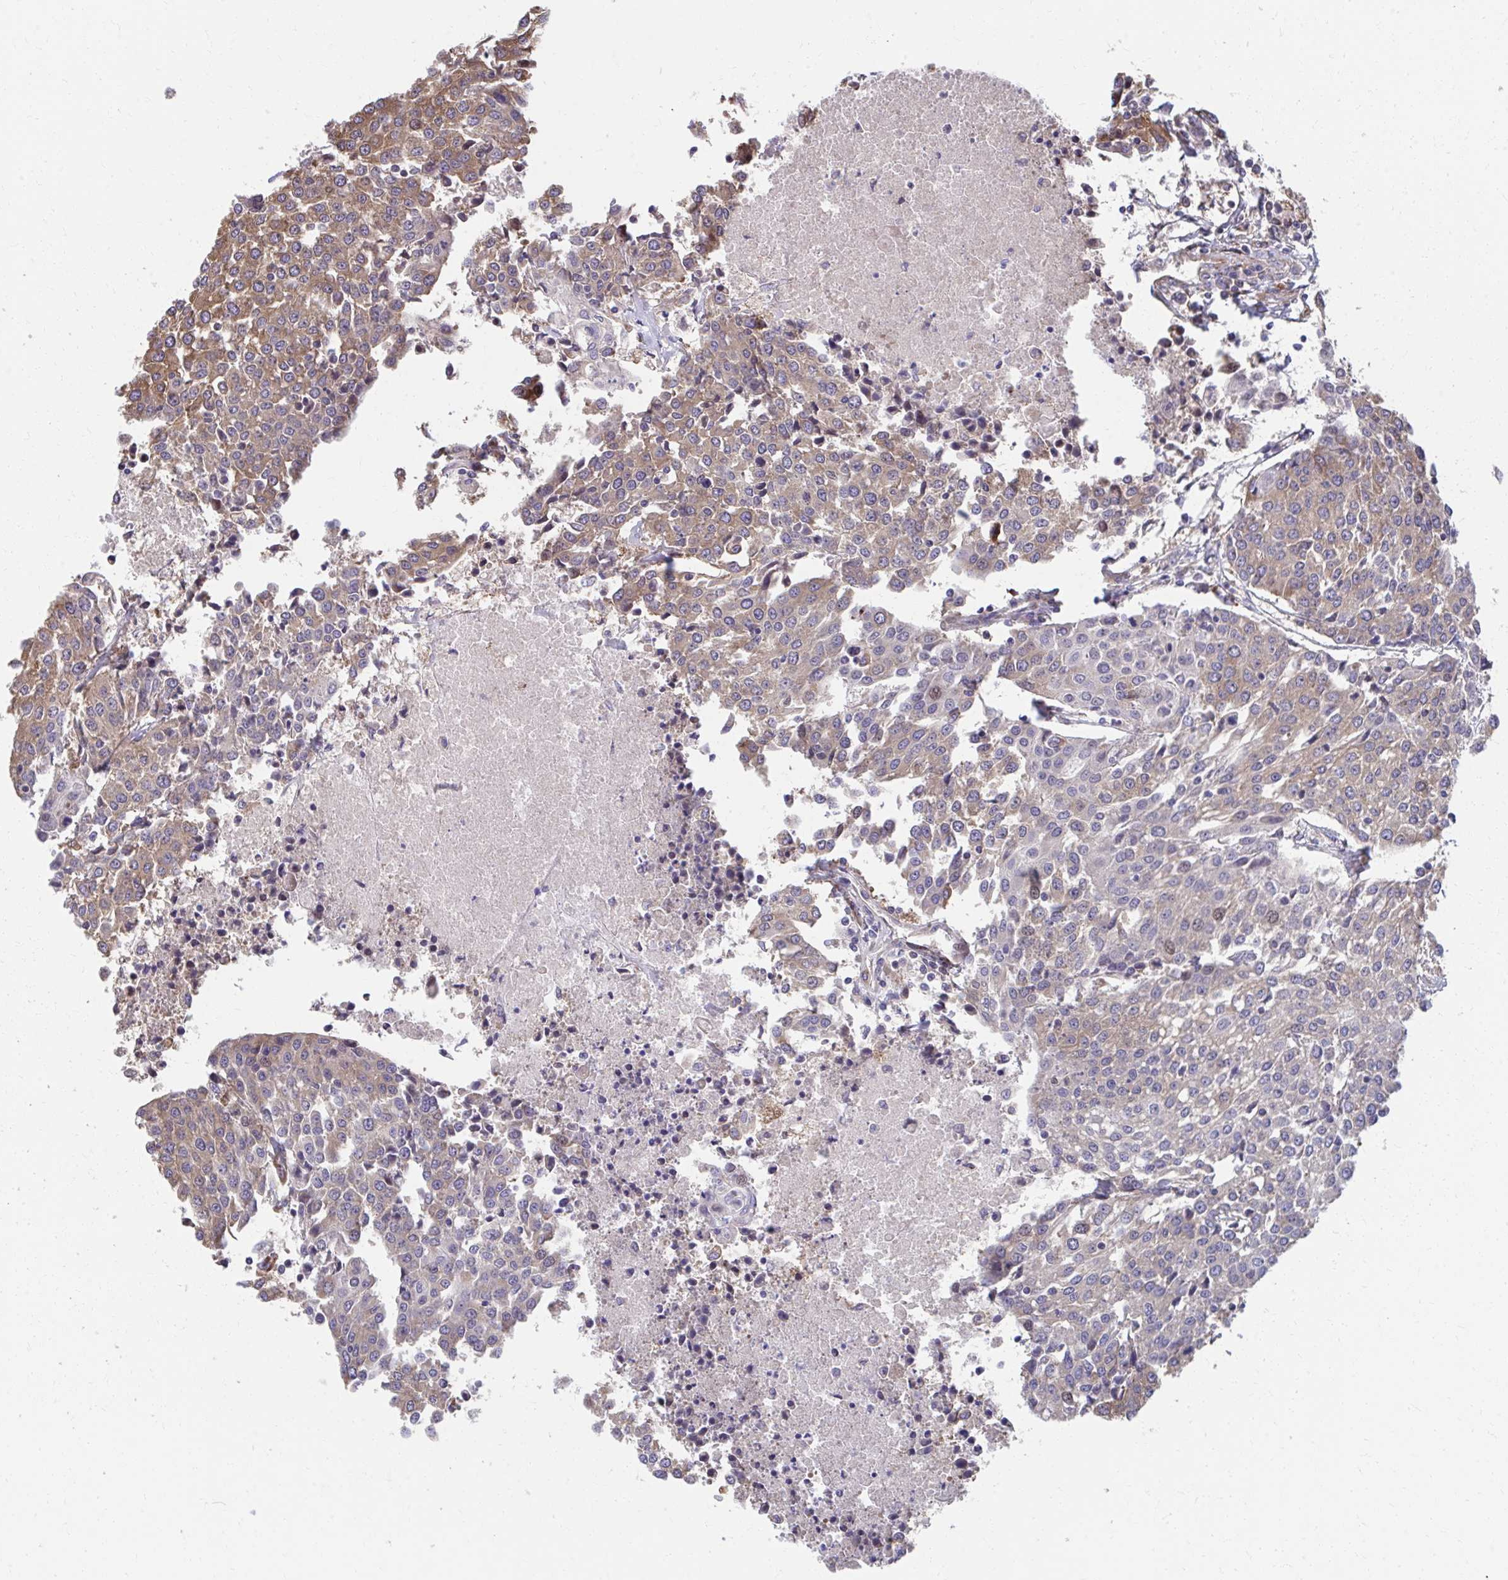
{"staining": {"intensity": "moderate", "quantity": "25%-75%", "location": "cytoplasmic/membranous"}, "tissue": "urothelial cancer", "cell_type": "Tumor cells", "image_type": "cancer", "snomed": [{"axis": "morphology", "description": "Urothelial carcinoma, High grade"}, {"axis": "topography", "description": "Urinary bladder"}], "caption": "High-power microscopy captured an immunohistochemistry micrograph of urothelial carcinoma (high-grade), revealing moderate cytoplasmic/membranous positivity in about 25%-75% of tumor cells. The protein is stained brown, and the nuclei are stained in blue (DAB IHC with brightfield microscopy, high magnification).", "gene": "ZNF778", "patient": {"sex": "female", "age": 85}}